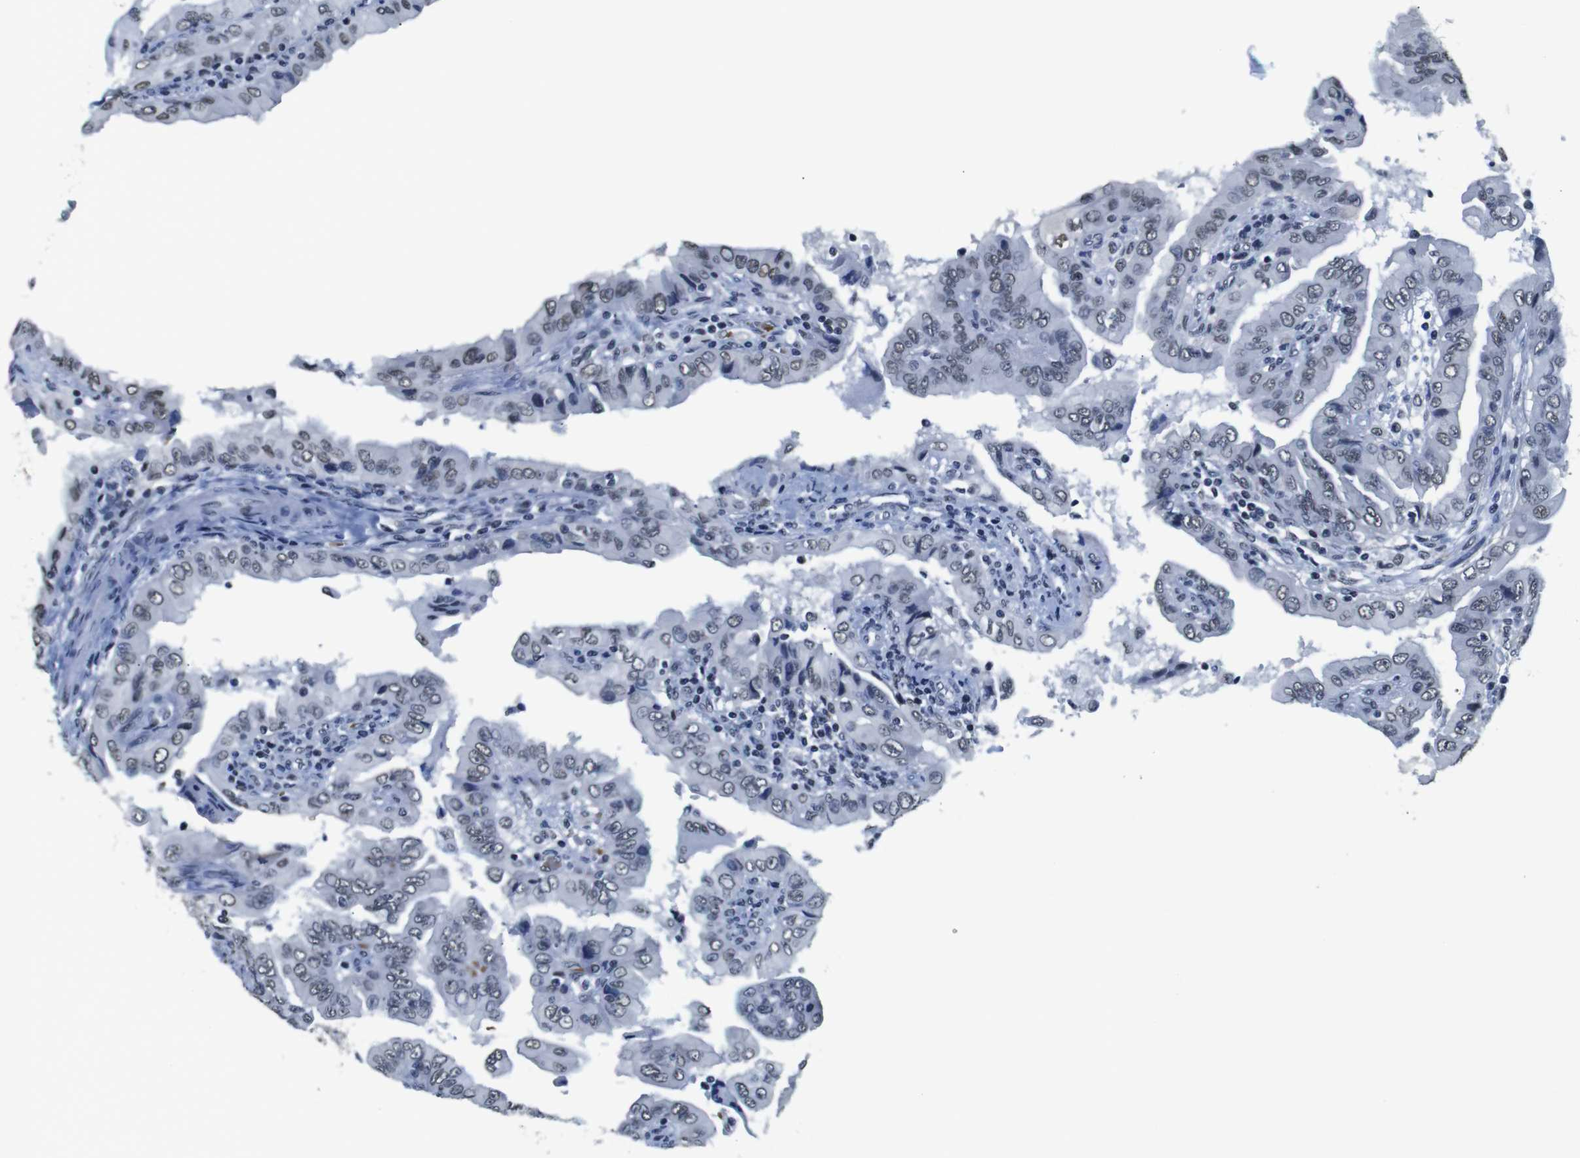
{"staining": {"intensity": "weak", "quantity": "25%-75%", "location": "nuclear"}, "tissue": "thyroid cancer", "cell_type": "Tumor cells", "image_type": "cancer", "snomed": [{"axis": "morphology", "description": "Papillary adenocarcinoma, NOS"}, {"axis": "topography", "description": "Thyroid gland"}], "caption": "A high-resolution photomicrograph shows IHC staining of thyroid cancer, which demonstrates weak nuclear positivity in approximately 25%-75% of tumor cells. Immunohistochemistry (ihc) stains the protein of interest in brown and the nuclei are stained blue.", "gene": "ILDR2", "patient": {"sex": "male", "age": 33}}